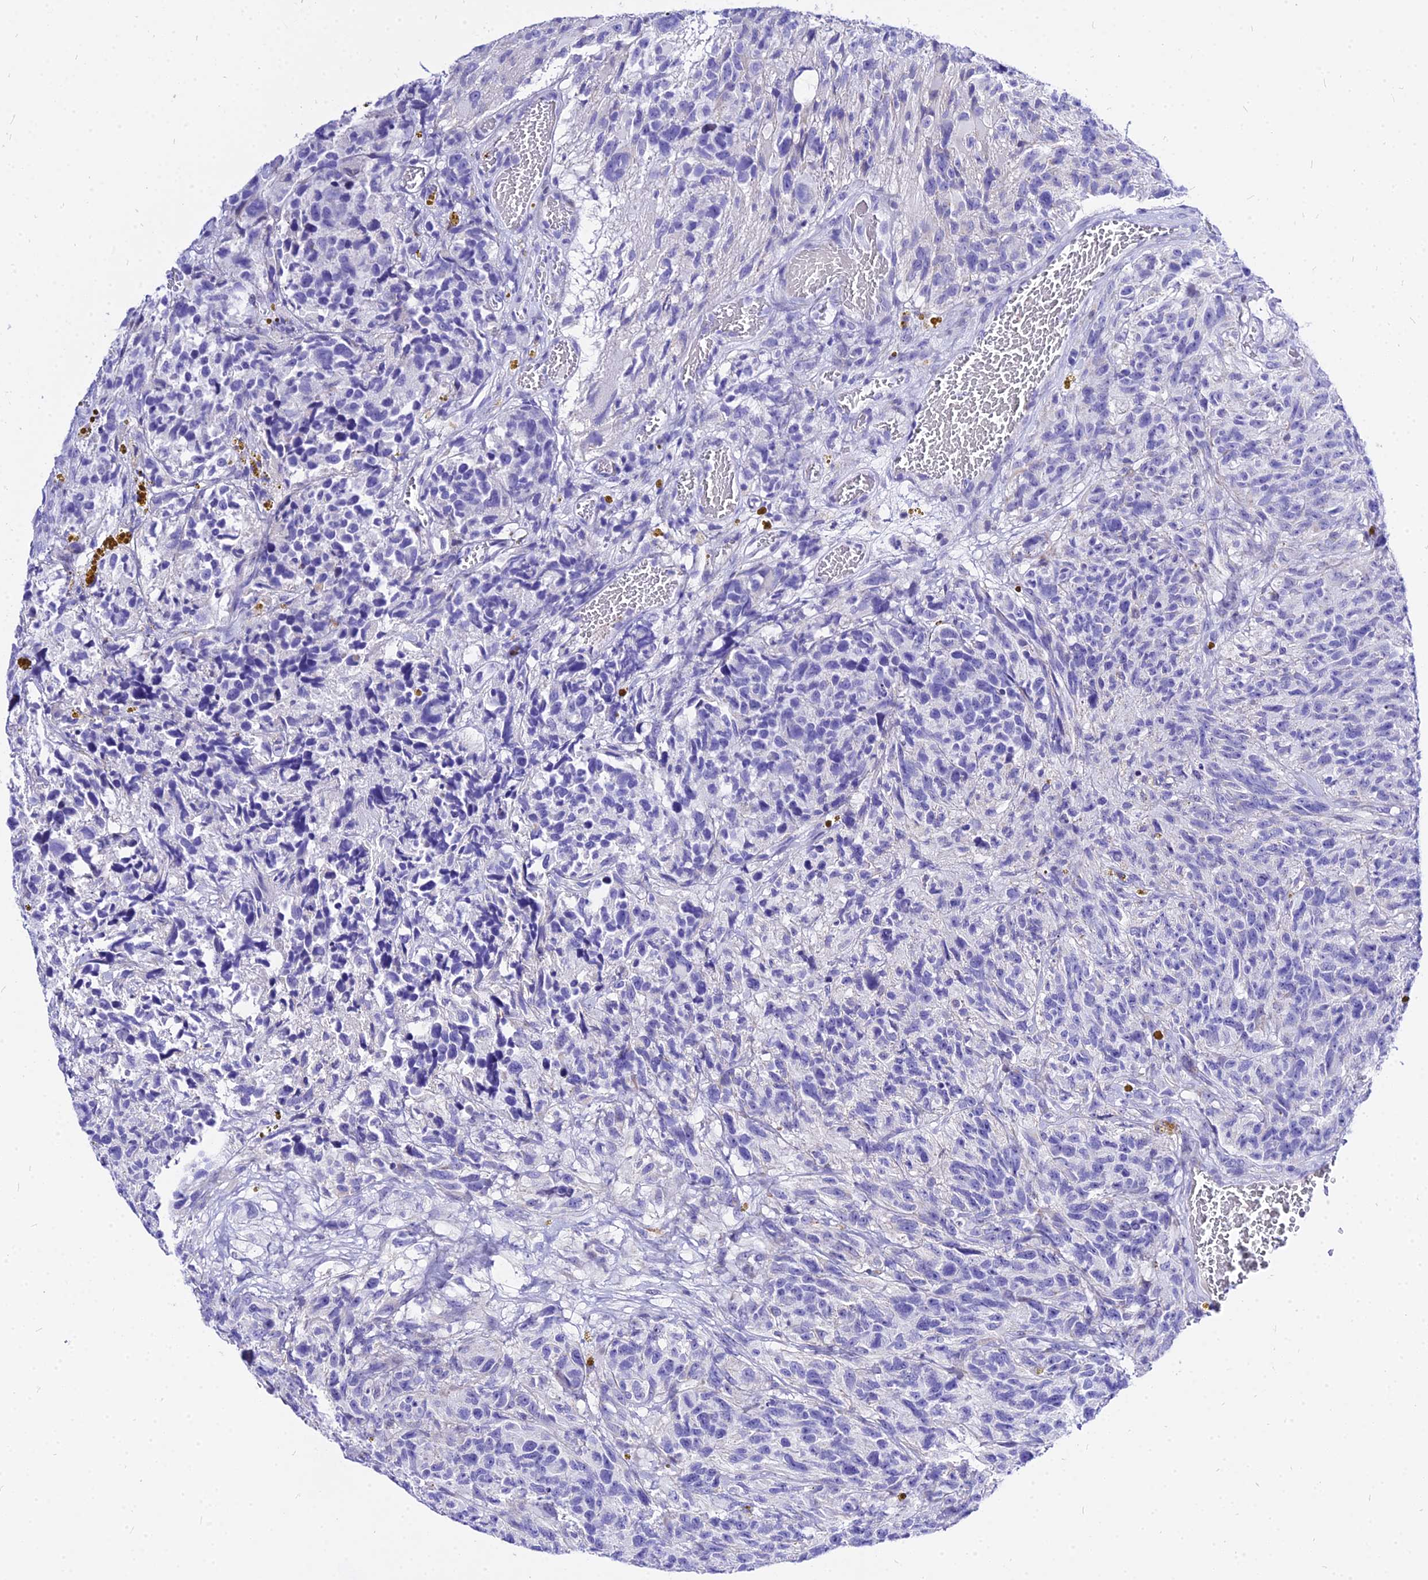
{"staining": {"intensity": "negative", "quantity": "none", "location": "none"}, "tissue": "glioma", "cell_type": "Tumor cells", "image_type": "cancer", "snomed": [{"axis": "morphology", "description": "Glioma, malignant, High grade"}, {"axis": "topography", "description": "Brain"}], "caption": "Protein analysis of glioma reveals no significant expression in tumor cells.", "gene": "CARD18", "patient": {"sex": "male", "age": 69}}